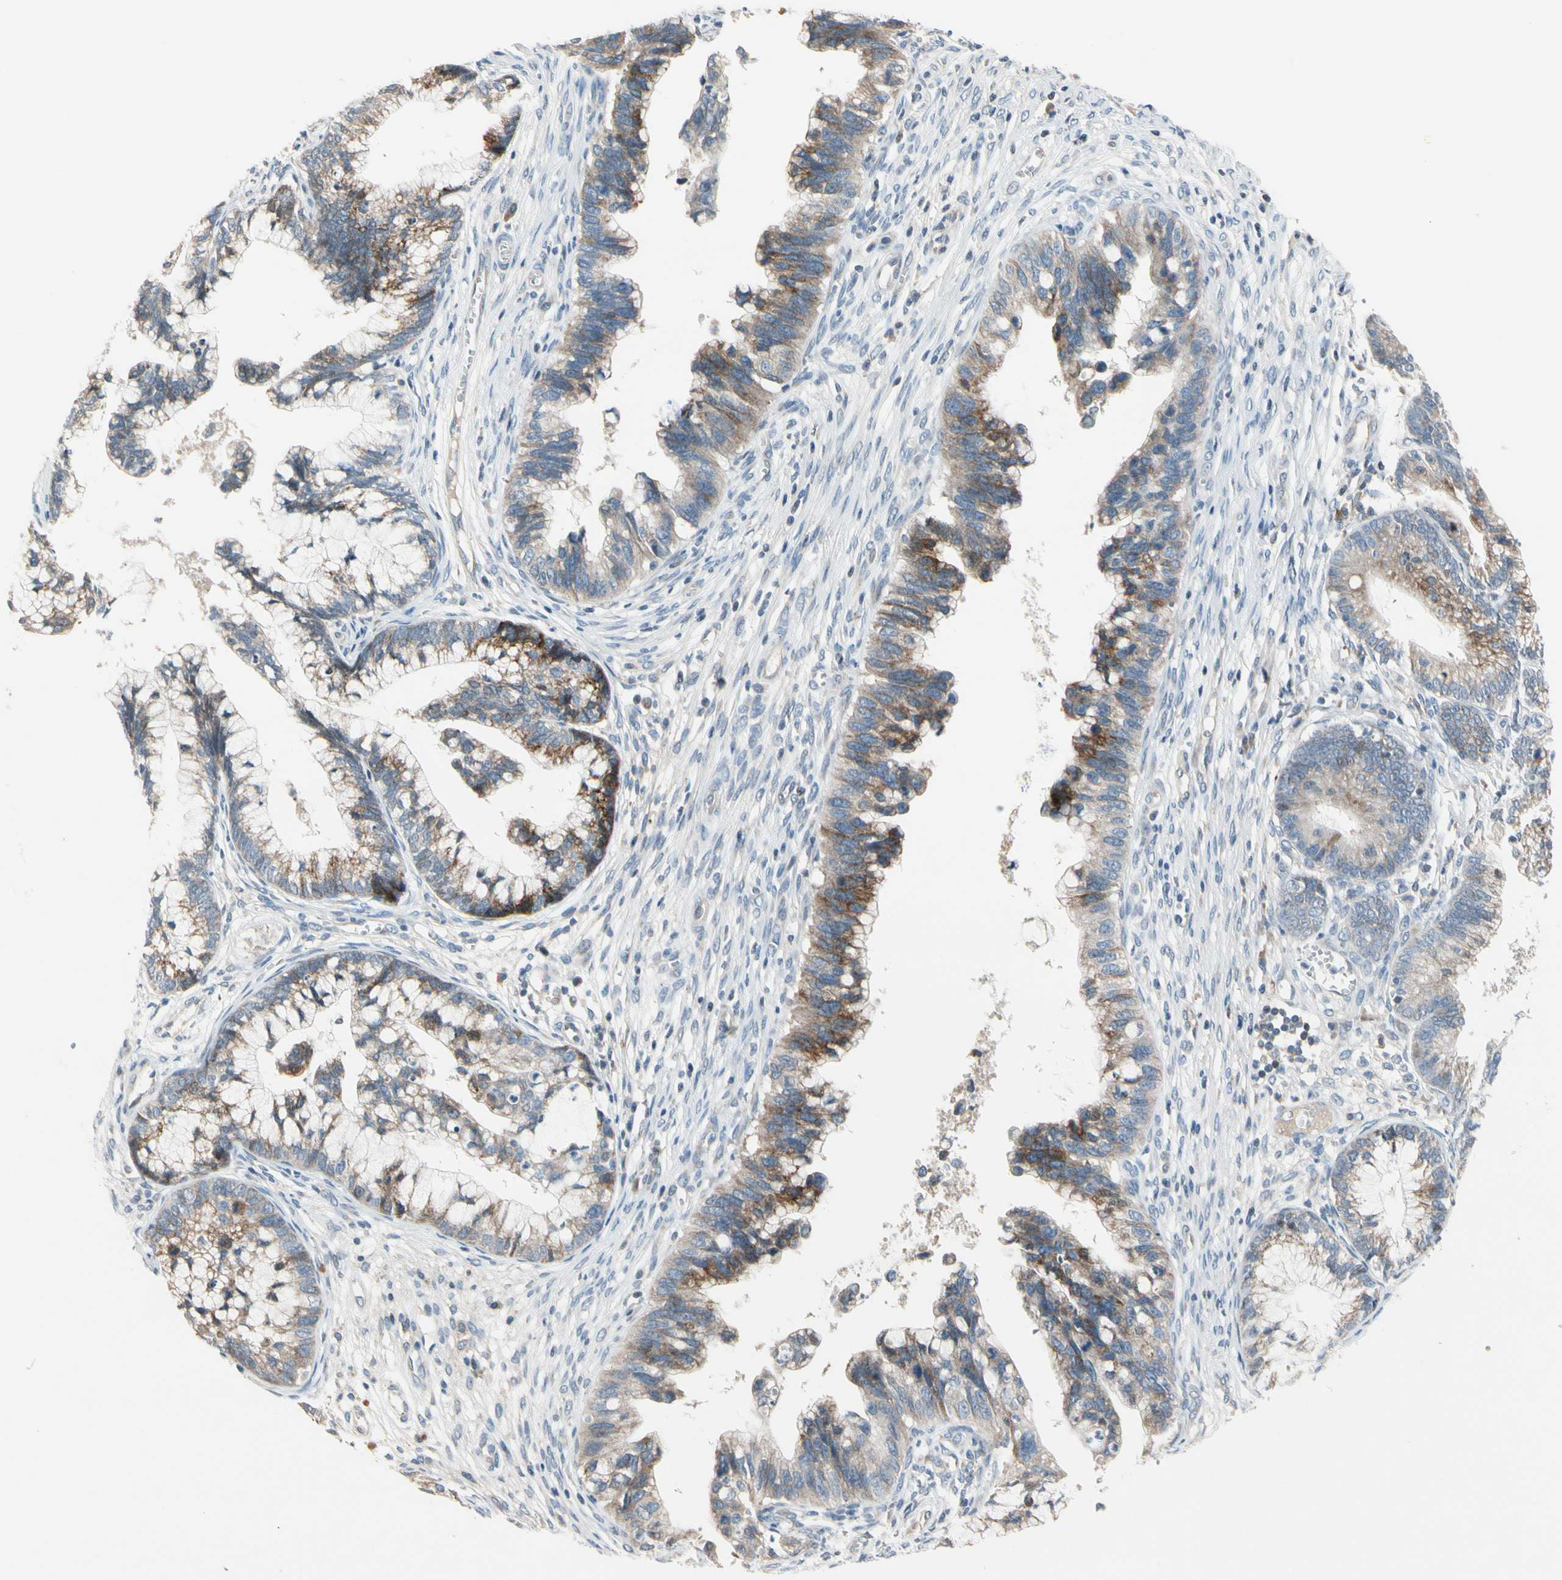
{"staining": {"intensity": "moderate", "quantity": "25%-75%", "location": "cytoplasmic/membranous"}, "tissue": "cervical cancer", "cell_type": "Tumor cells", "image_type": "cancer", "snomed": [{"axis": "morphology", "description": "Adenocarcinoma, NOS"}, {"axis": "topography", "description": "Cervix"}], "caption": "Cervical cancer tissue shows moderate cytoplasmic/membranous staining in about 25%-75% of tumor cells", "gene": "PIP5K1B", "patient": {"sex": "female", "age": 44}}